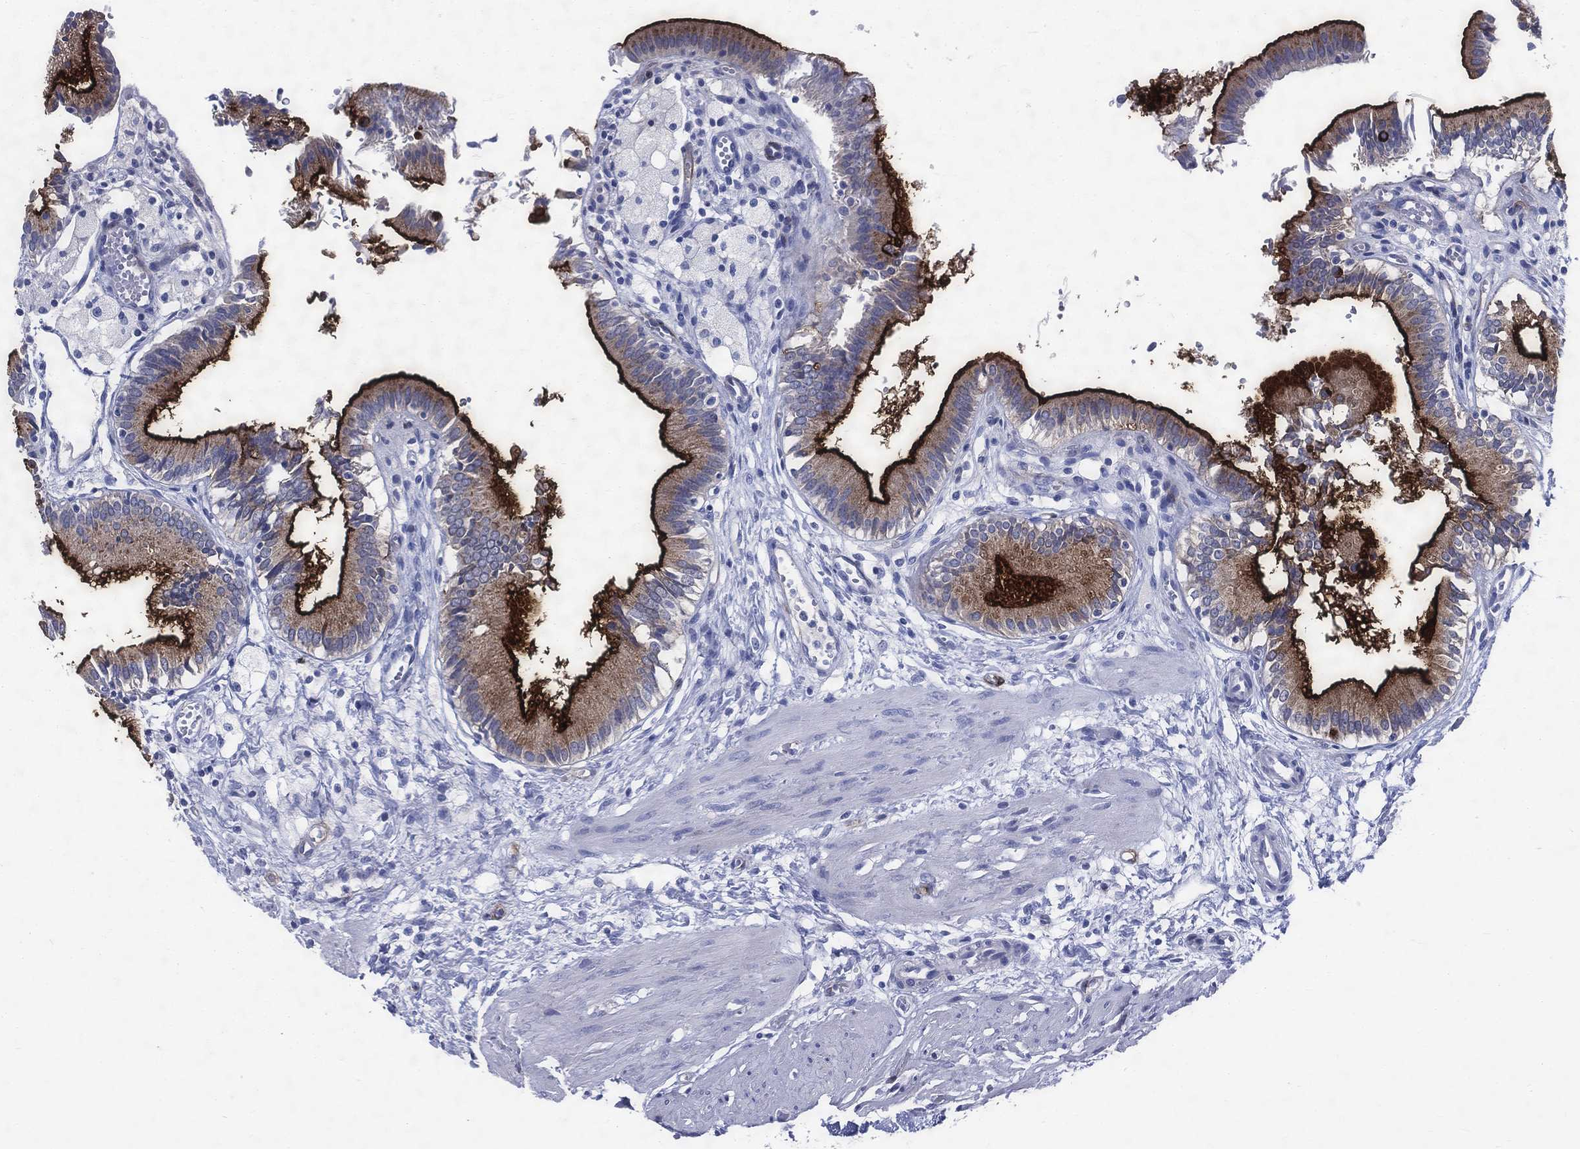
{"staining": {"intensity": "strong", "quantity": "25%-75%", "location": "cytoplasmic/membranous"}, "tissue": "gallbladder", "cell_type": "Glandular cells", "image_type": "normal", "snomed": [{"axis": "morphology", "description": "Normal tissue, NOS"}, {"axis": "topography", "description": "Gallbladder"}], "caption": "High-power microscopy captured an immunohistochemistry (IHC) image of normal gallbladder, revealing strong cytoplasmic/membranous positivity in about 25%-75% of glandular cells.", "gene": "ACE2", "patient": {"sex": "female", "age": 24}}